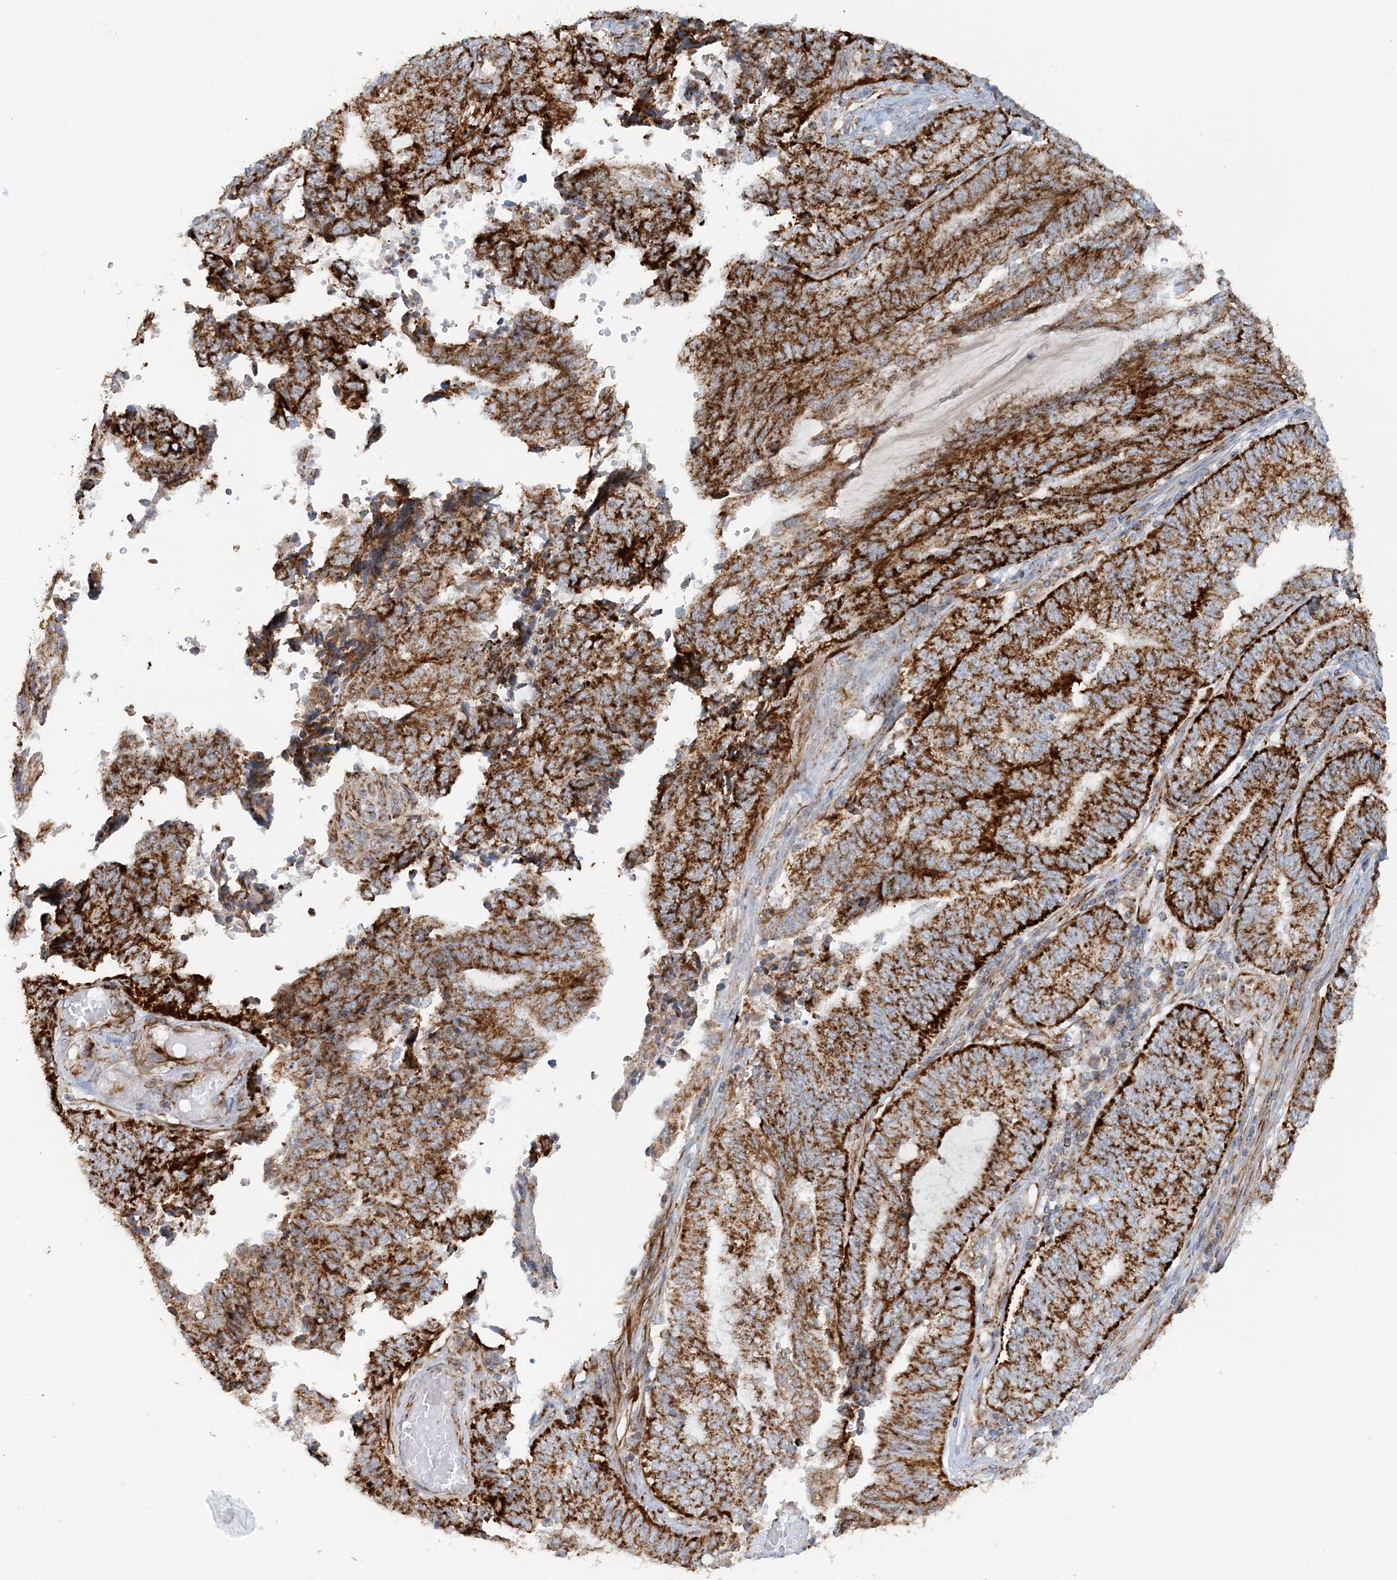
{"staining": {"intensity": "strong", "quantity": ">75%", "location": "cytoplasmic/membranous"}, "tissue": "endometrial cancer", "cell_type": "Tumor cells", "image_type": "cancer", "snomed": [{"axis": "morphology", "description": "Adenocarcinoma, NOS"}, {"axis": "topography", "description": "Uterus"}, {"axis": "topography", "description": "Endometrium"}], "caption": "High-magnification brightfield microscopy of endometrial cancer (adenocarcinoma) stained with DAB (brown) and counterstained with hematoxylin (blue). tumor cells exhibit strong cytoplasmic/membranous staining is present in approximately>75% of cells.", "gene": "COA3", "patient": {"sex": "female", "age": 70}}